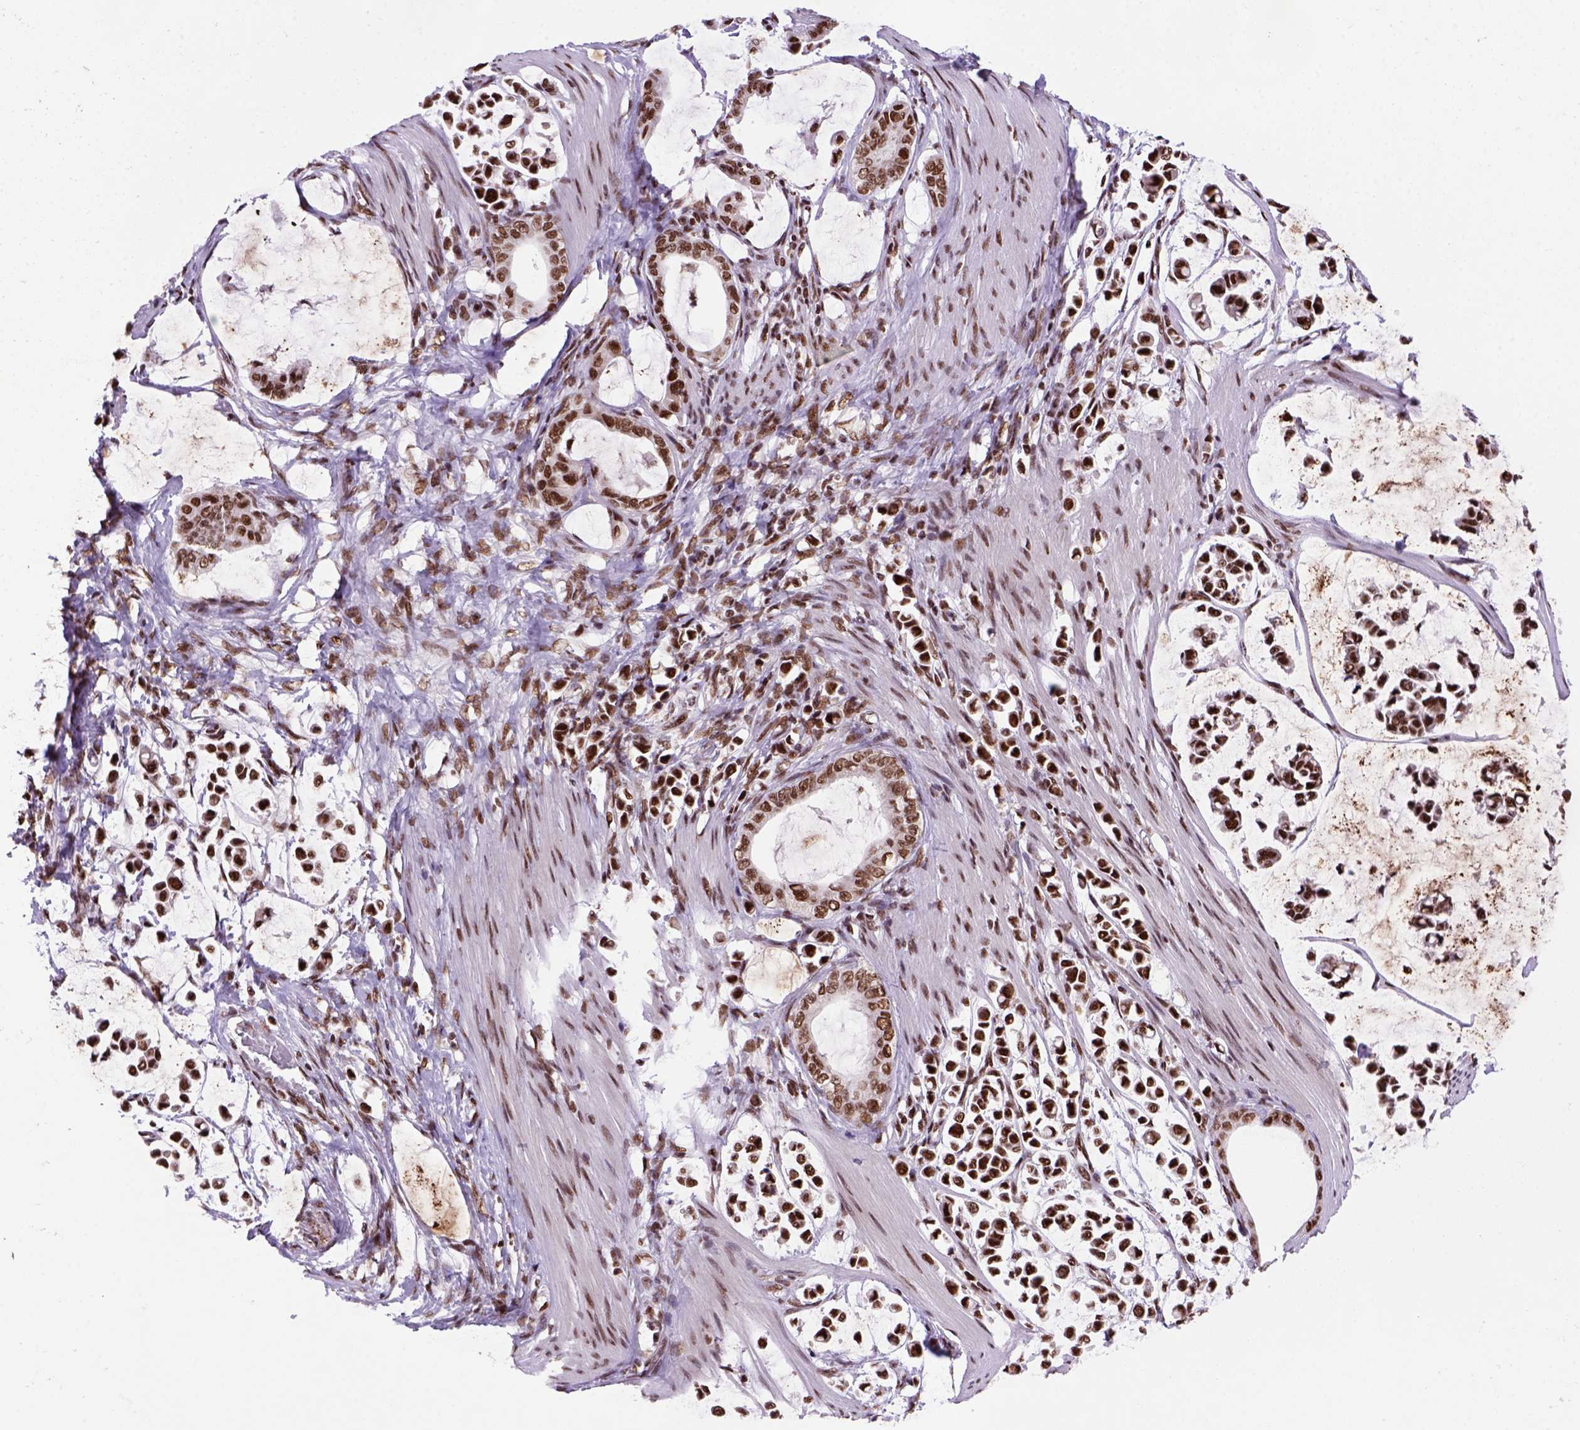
{"staining": {"intensity": "strong", "quantity": ">75%", "location": "nuclear"}, "tissue": "stomach cancer", "cell_type": "Tumor cells", "image_type": "cancer", "snomed": [{"axis": "morphology", "description": "Adenocarcinoma, NOS"}, {"axis": "topography", "description": "Stomach"}], "caption": "Protein staining of stomach cancer (adenocarcinoma) tissue exhibits strong nuclear staining in about >75% of tumor cells.", "gene": "NSMCE2", "patient": {"sex": "male", "age": 82}}